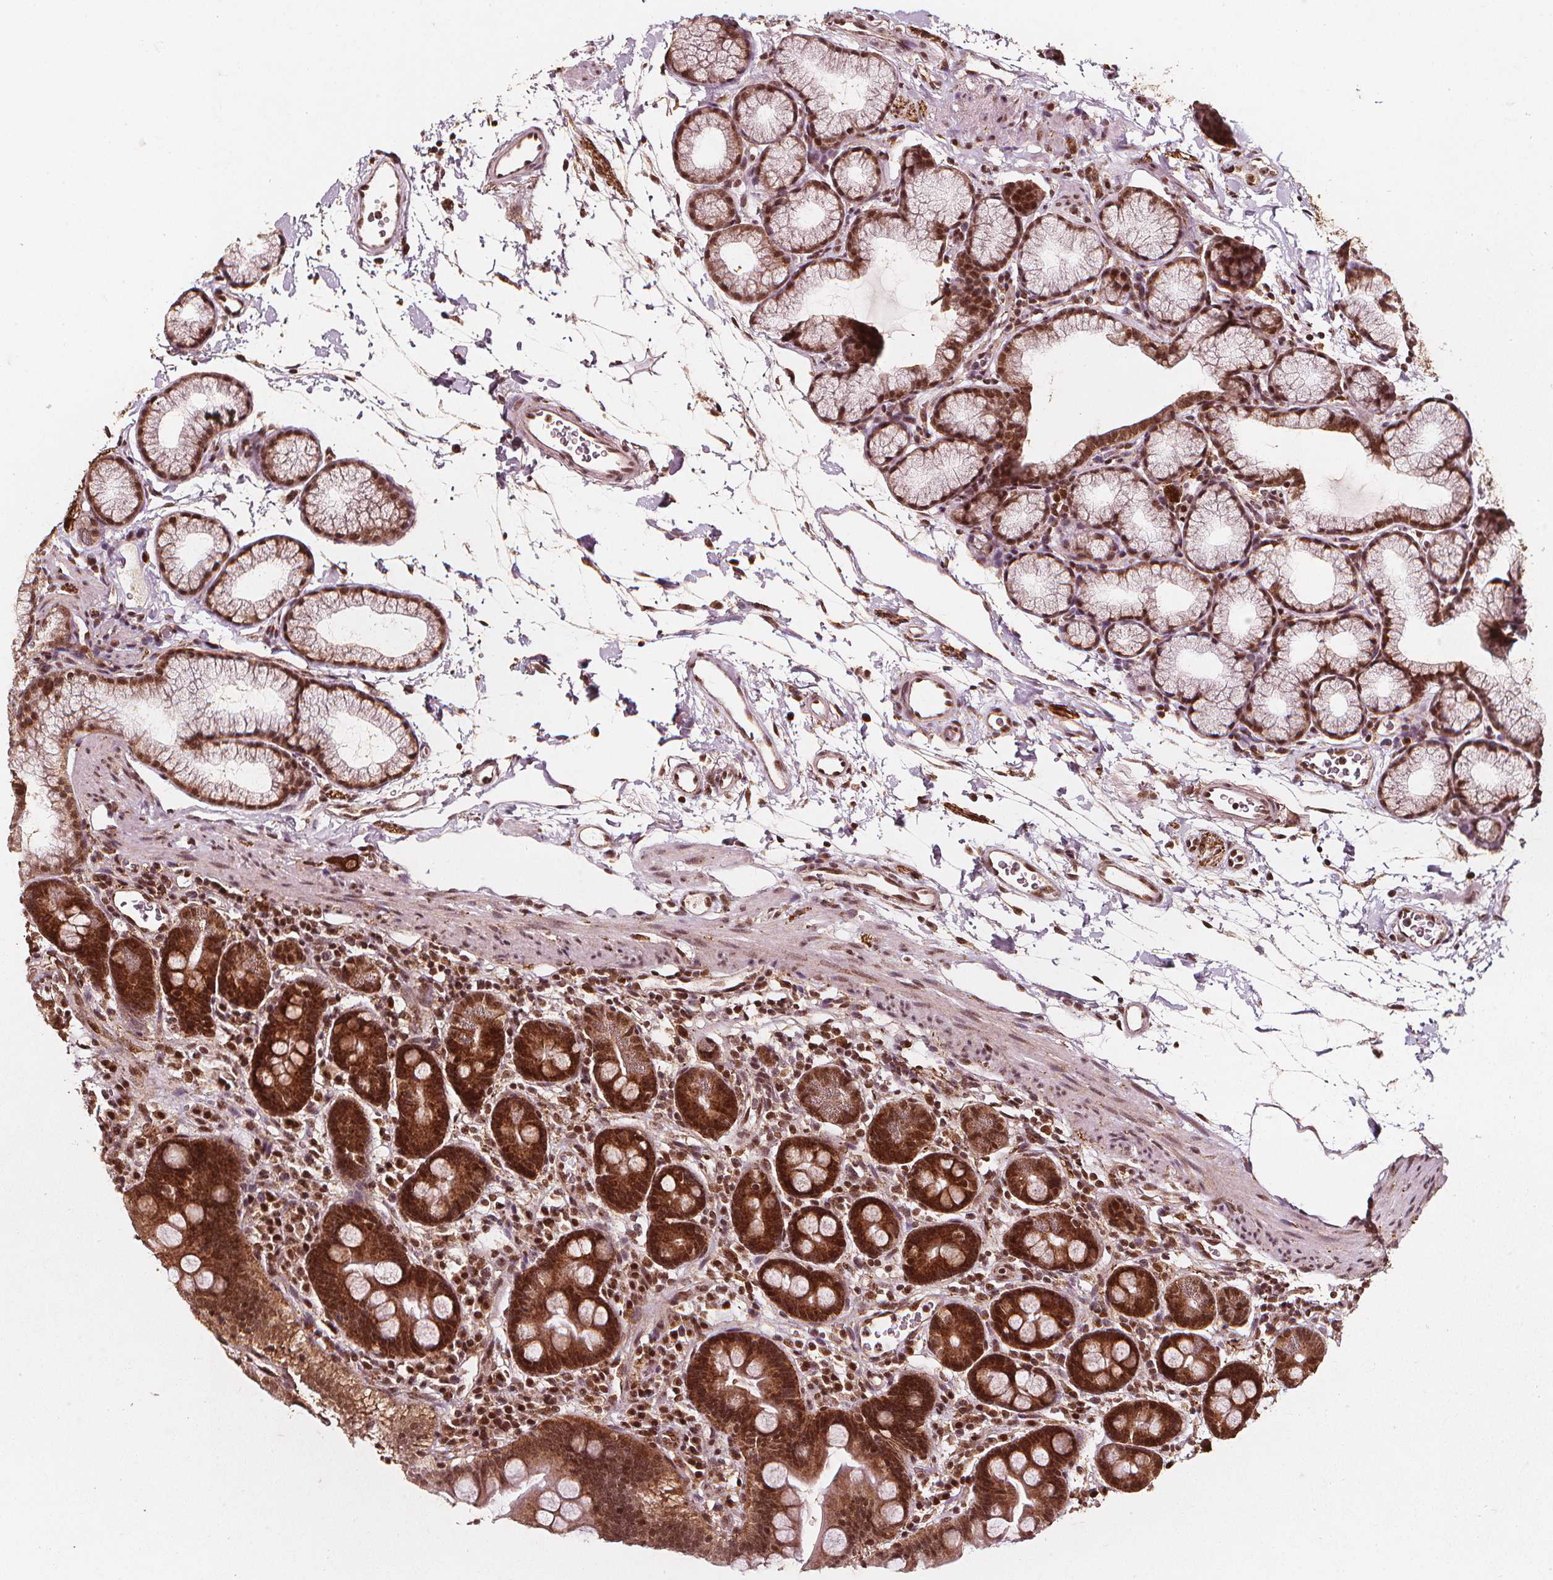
{"staining": {"intensity": "strong", "quantity": ">75%", "location": "cytoplasmic/membranous,nuclear"}, "tissue": "duodenum", "cell_type": "Glandular cells", "image_type": "normal", "snomed": [{"axis": "morphology", "description": "Normal tissue, NOS"}, {"axis": "topography", "description": "Duodenum"}], "caption": "Immunohistochemical staining of unremarkable duodenum reveals high levels of strong cytoplasmic/membranous,nuclear expression in about >75% of glandular cells.", "gene": "SMN1", "patient": {"sex": "male", "age": 59}}